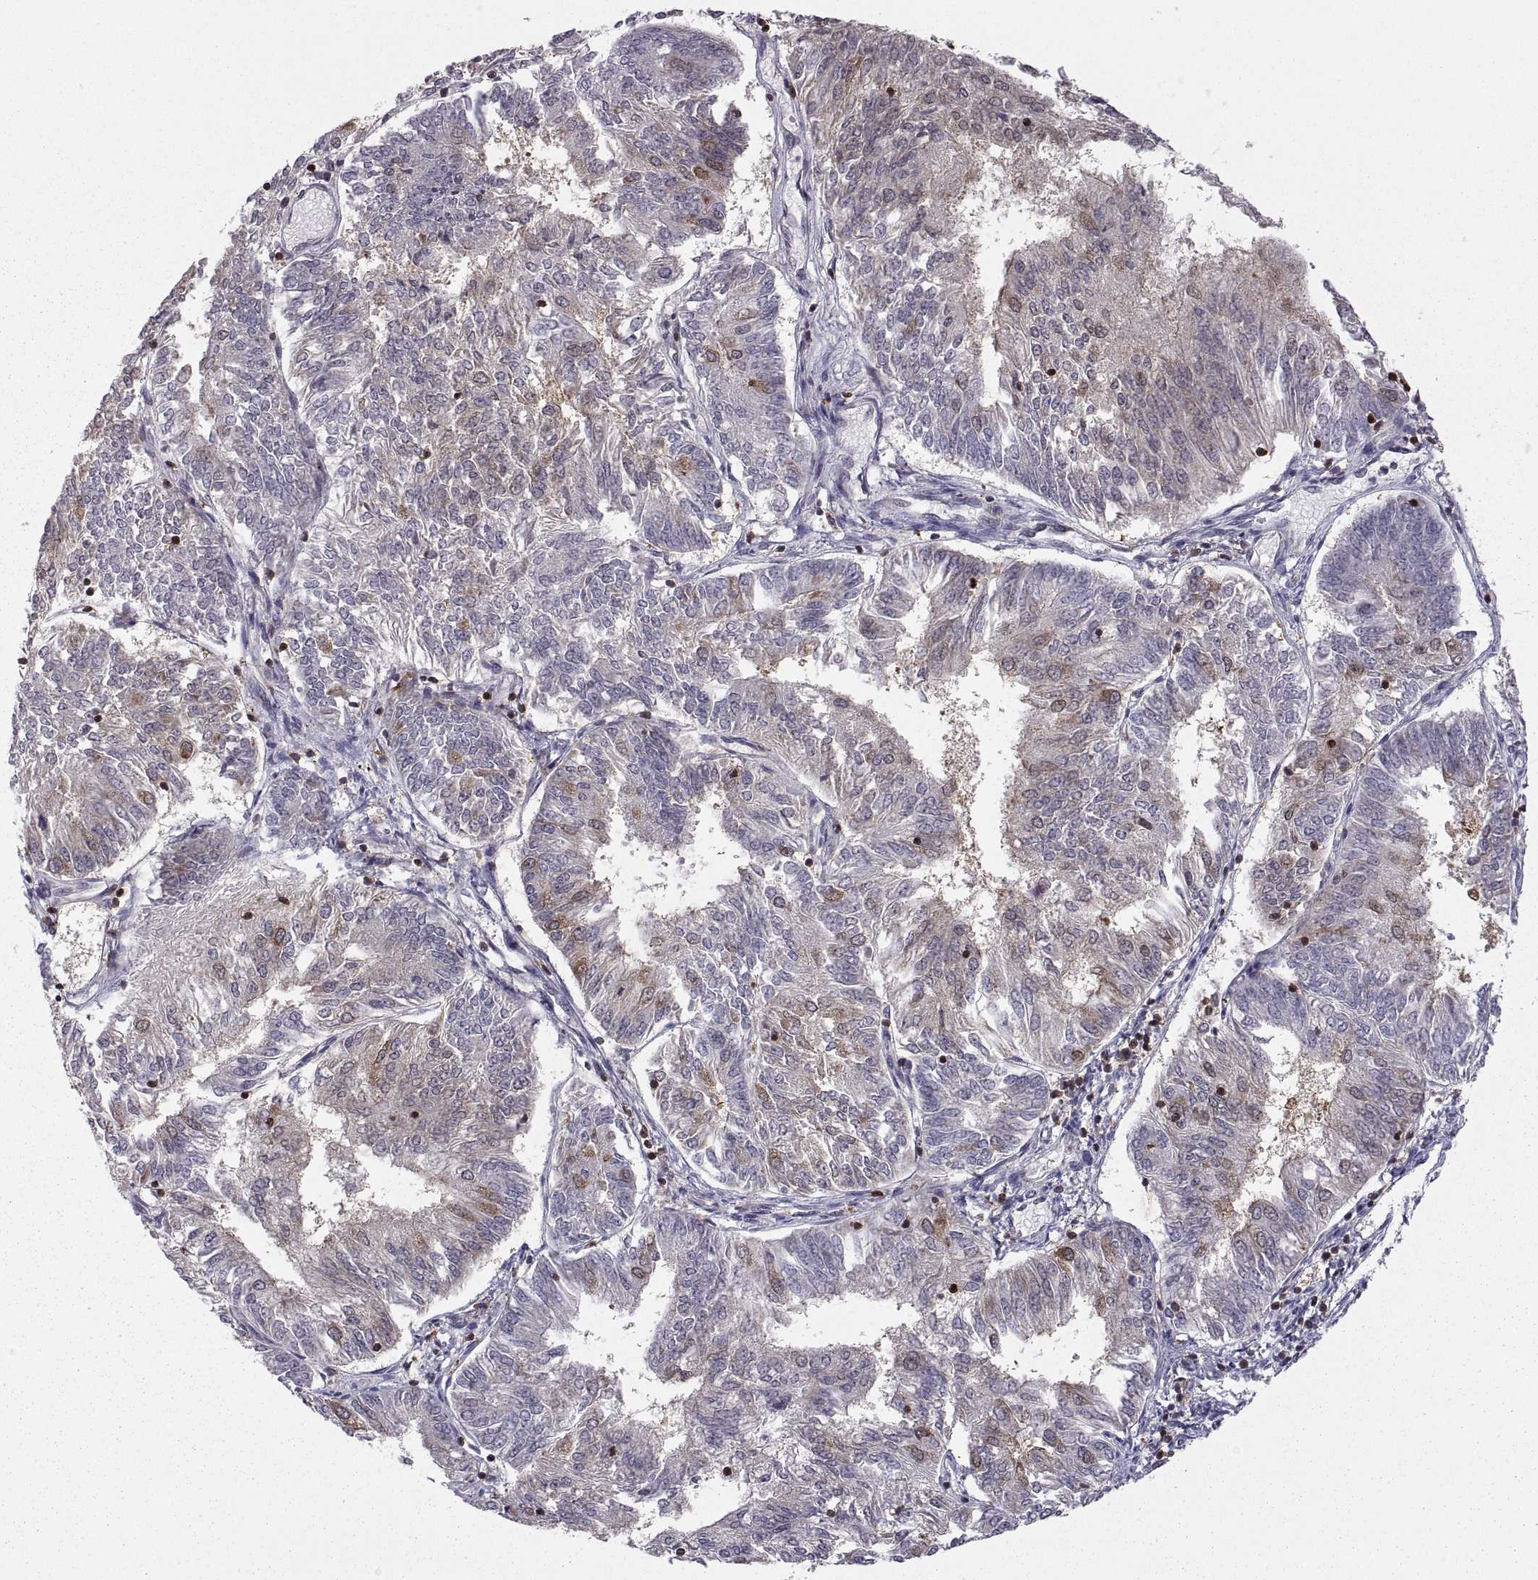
{"staining": {"intensity": "moderate", "quantity": "<25%", "location": "cytoplasmic/membranous"}, "tissue": "endometrial cancer", "cell_type": "Tumor cells", "image_type": "cancer", "snomed": [{"axis": "morphology", "description": "Adenocarcinoma, NOS"}, {"axis": "topography", "description": "Endometrium"}], "caption": "A photomicrograph of human endometrial cancer (adenocarcinoma) stained for a protein exhibits moderate cytoplasmic/membranous brown staining in tumor cells.", "gene": "EZR", "patient": {"sex": "female", "age": 58}}